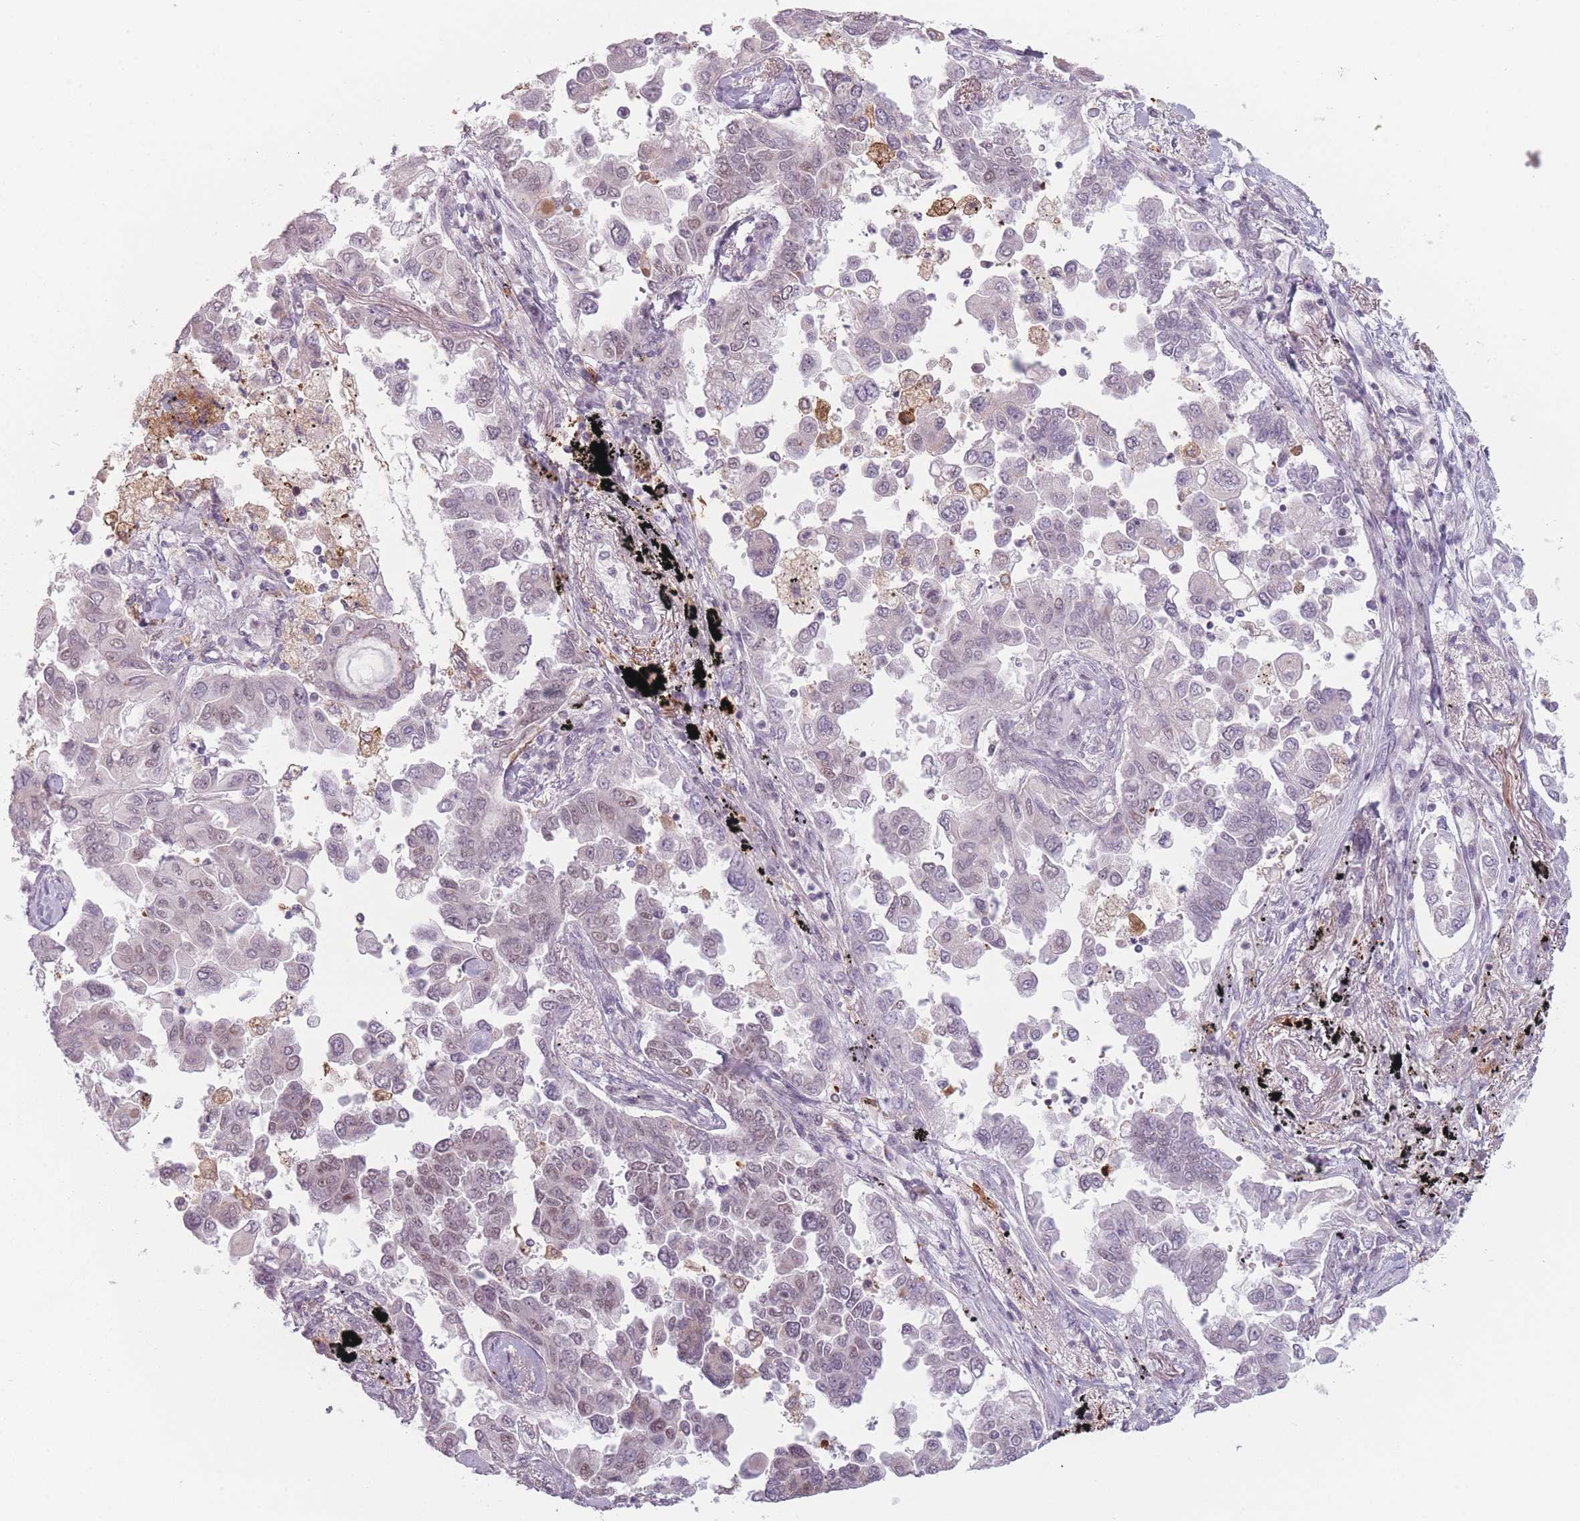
{"staining": {"intensity": "moderate", "quantity": "25%-75%", "location": "nuclear"}, "tissue": "lung cancer", "cell_type": "Tumor cells", "image_type": "cancer", "snomed": [{"axis": "morphology", "description": "Adenocarcinoma, NOS"}, {"axis": "topography", "description": "Lung"}], "caption": "The photomicrograph shows a brown stain indicating the presence of a protein in the nuclear of tumor cells in lung cancer (adenocarcinoma).", "gene": "OR10C1", "patient": {"sex": "female", "age": 67}}